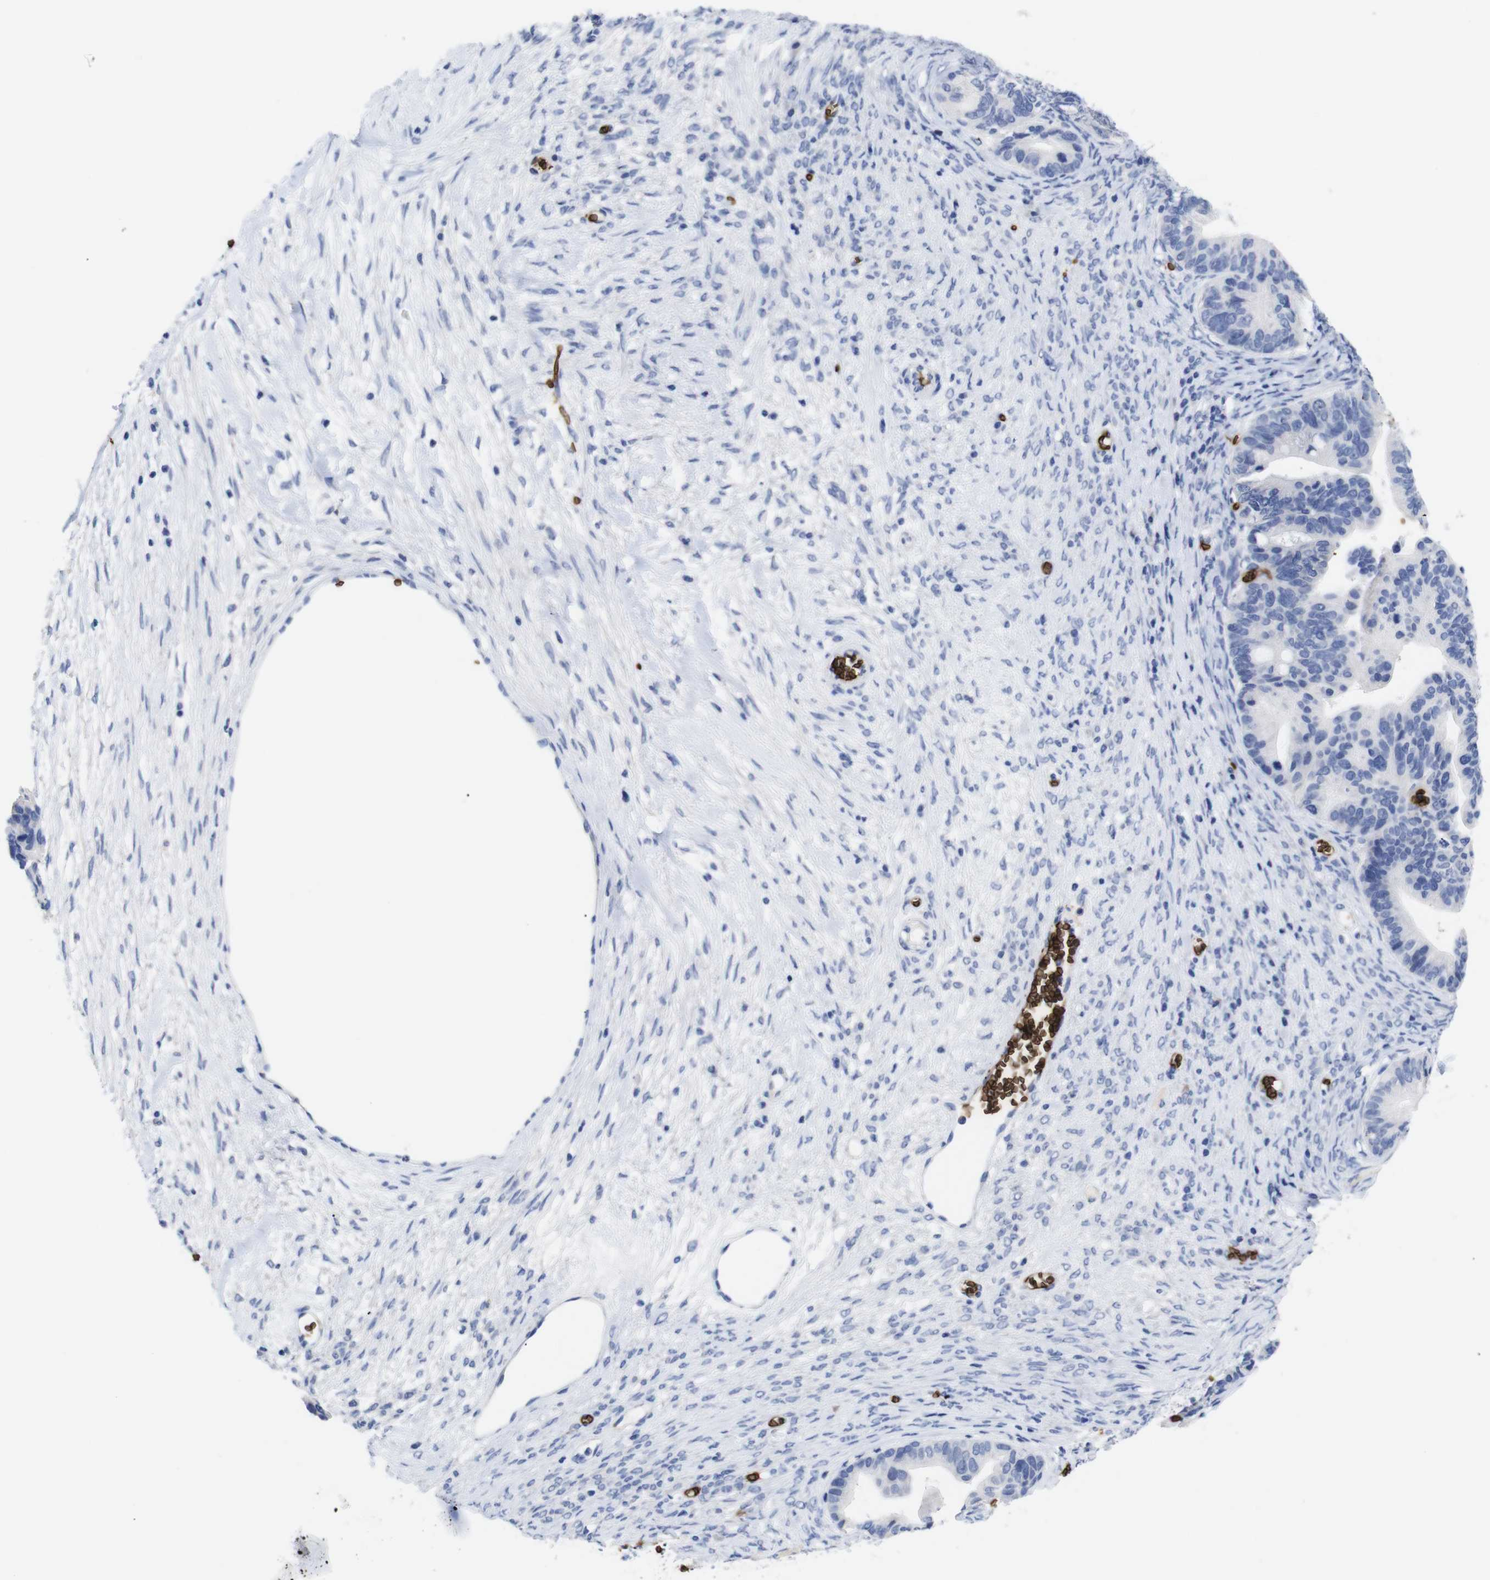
{"staining": {"intensity": "negative", "quantity": "none", "location": "none"}, "tissue": "ovarian cancer", "cell_type": "Tumor cells", "image_type": "cancer", "snomed": [{"axis": "morphology", "description": "Cystadenocarcinoma, serous, NOS"}, {"axis": "topography", "description": "Ovary"}], "caption": "An immunohistochemistry micrograph of serous cystadenocarcinoma (ovarian) is shown. There is no staining in tumor cells of serous cystadenocarcinoma (ovarian).", "gene": "S1PR2", "patient": {"sex": "female", "age": 56}}